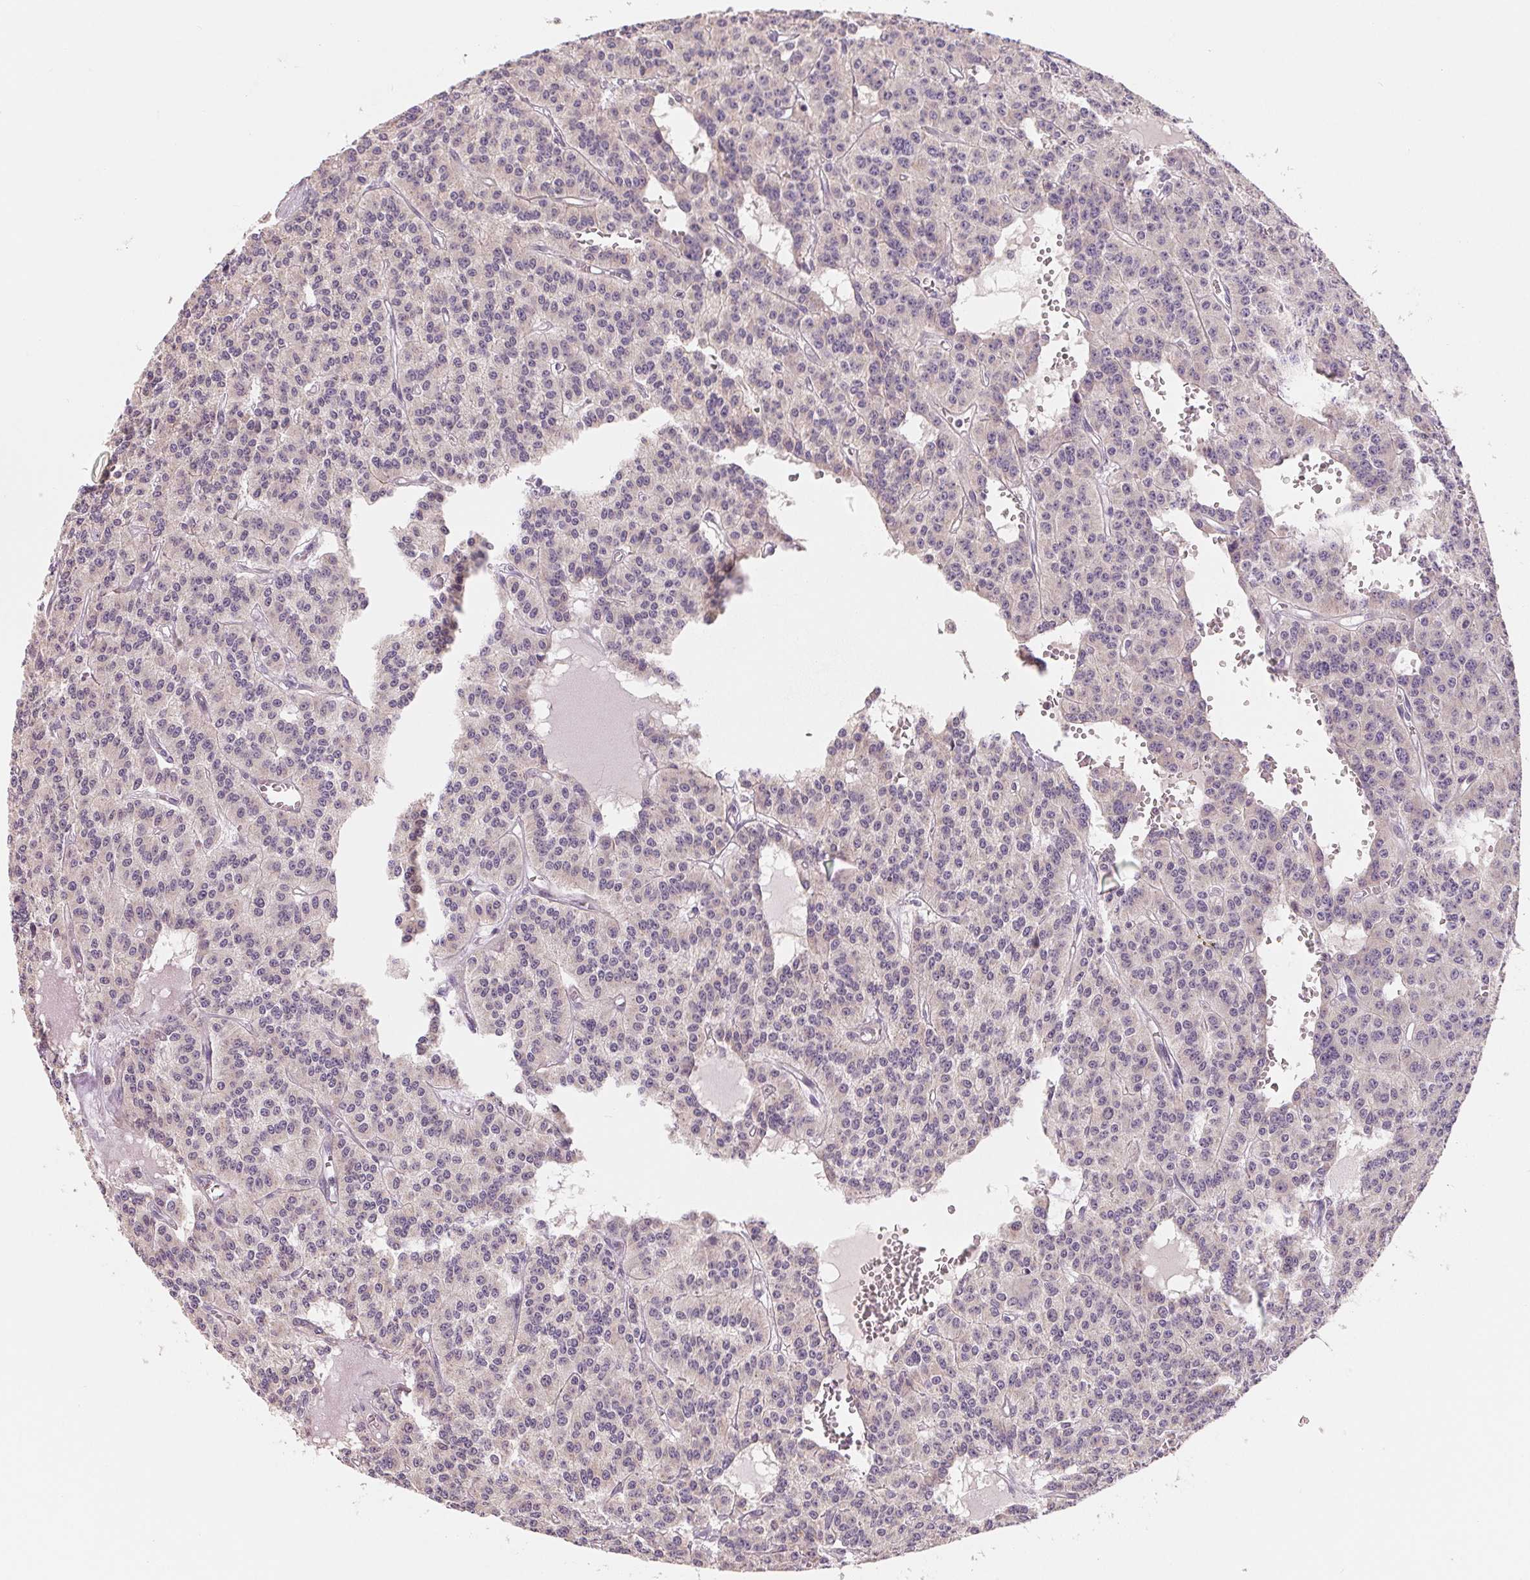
{"staining": {"intensity": "negative", "quantity": "none", "location": "none"}, "tissue": "carcinoid", "cell_type": "Tumor cells", "image_type": "cancer", "snomed": [{"axis": "morphology", "description": "Carcinoid, malignant, NOS"}, {"axis": "topography", "description": "Lung"}], "caption": "High power microscopy micrograph of an immunohistochemistry histopathology image of carcinoid, revealing no significant expression in tumor cells.", "gene": "AQP8", "patient": {"sex": "female", "age": 71}}